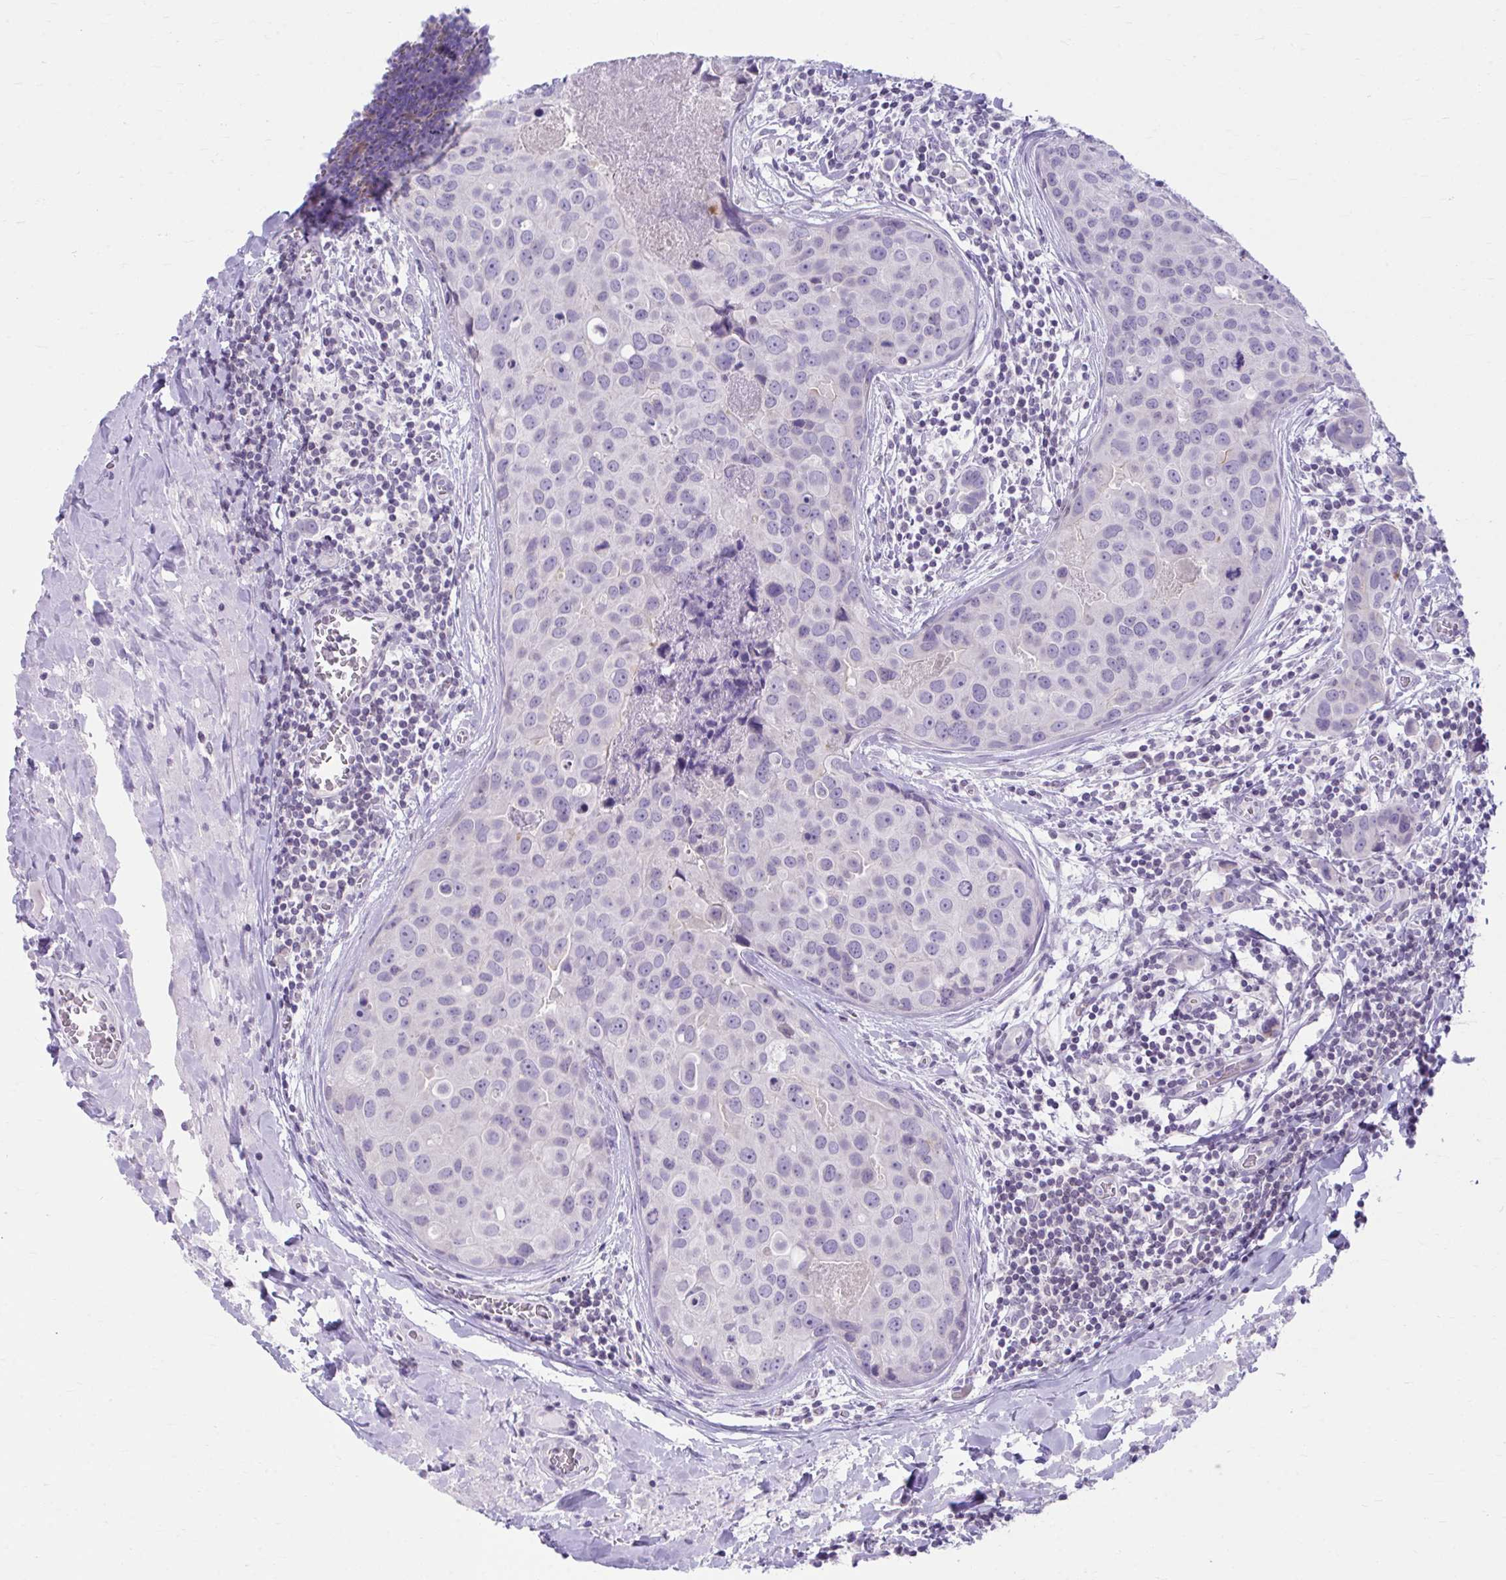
{"staining": {"intensity": "negative", "quantity": "none", "location": "none"}, "tissue": "breast cancer", "cell_type": "Tumor cells", "image_type": "cancer", "snomed": [{"axis": "morphology", "description": "Duct carcinoma"}, {"axis": "topography", "description": "Breast"}], "caption": "A photomicrograph of breast cancer (infiltrating ductal carcinoma) stained for a protein demonstrates no brown staining in tumor cells.", "gene": "OR7A5", "patient": {"sex": "female", "age": 24}}